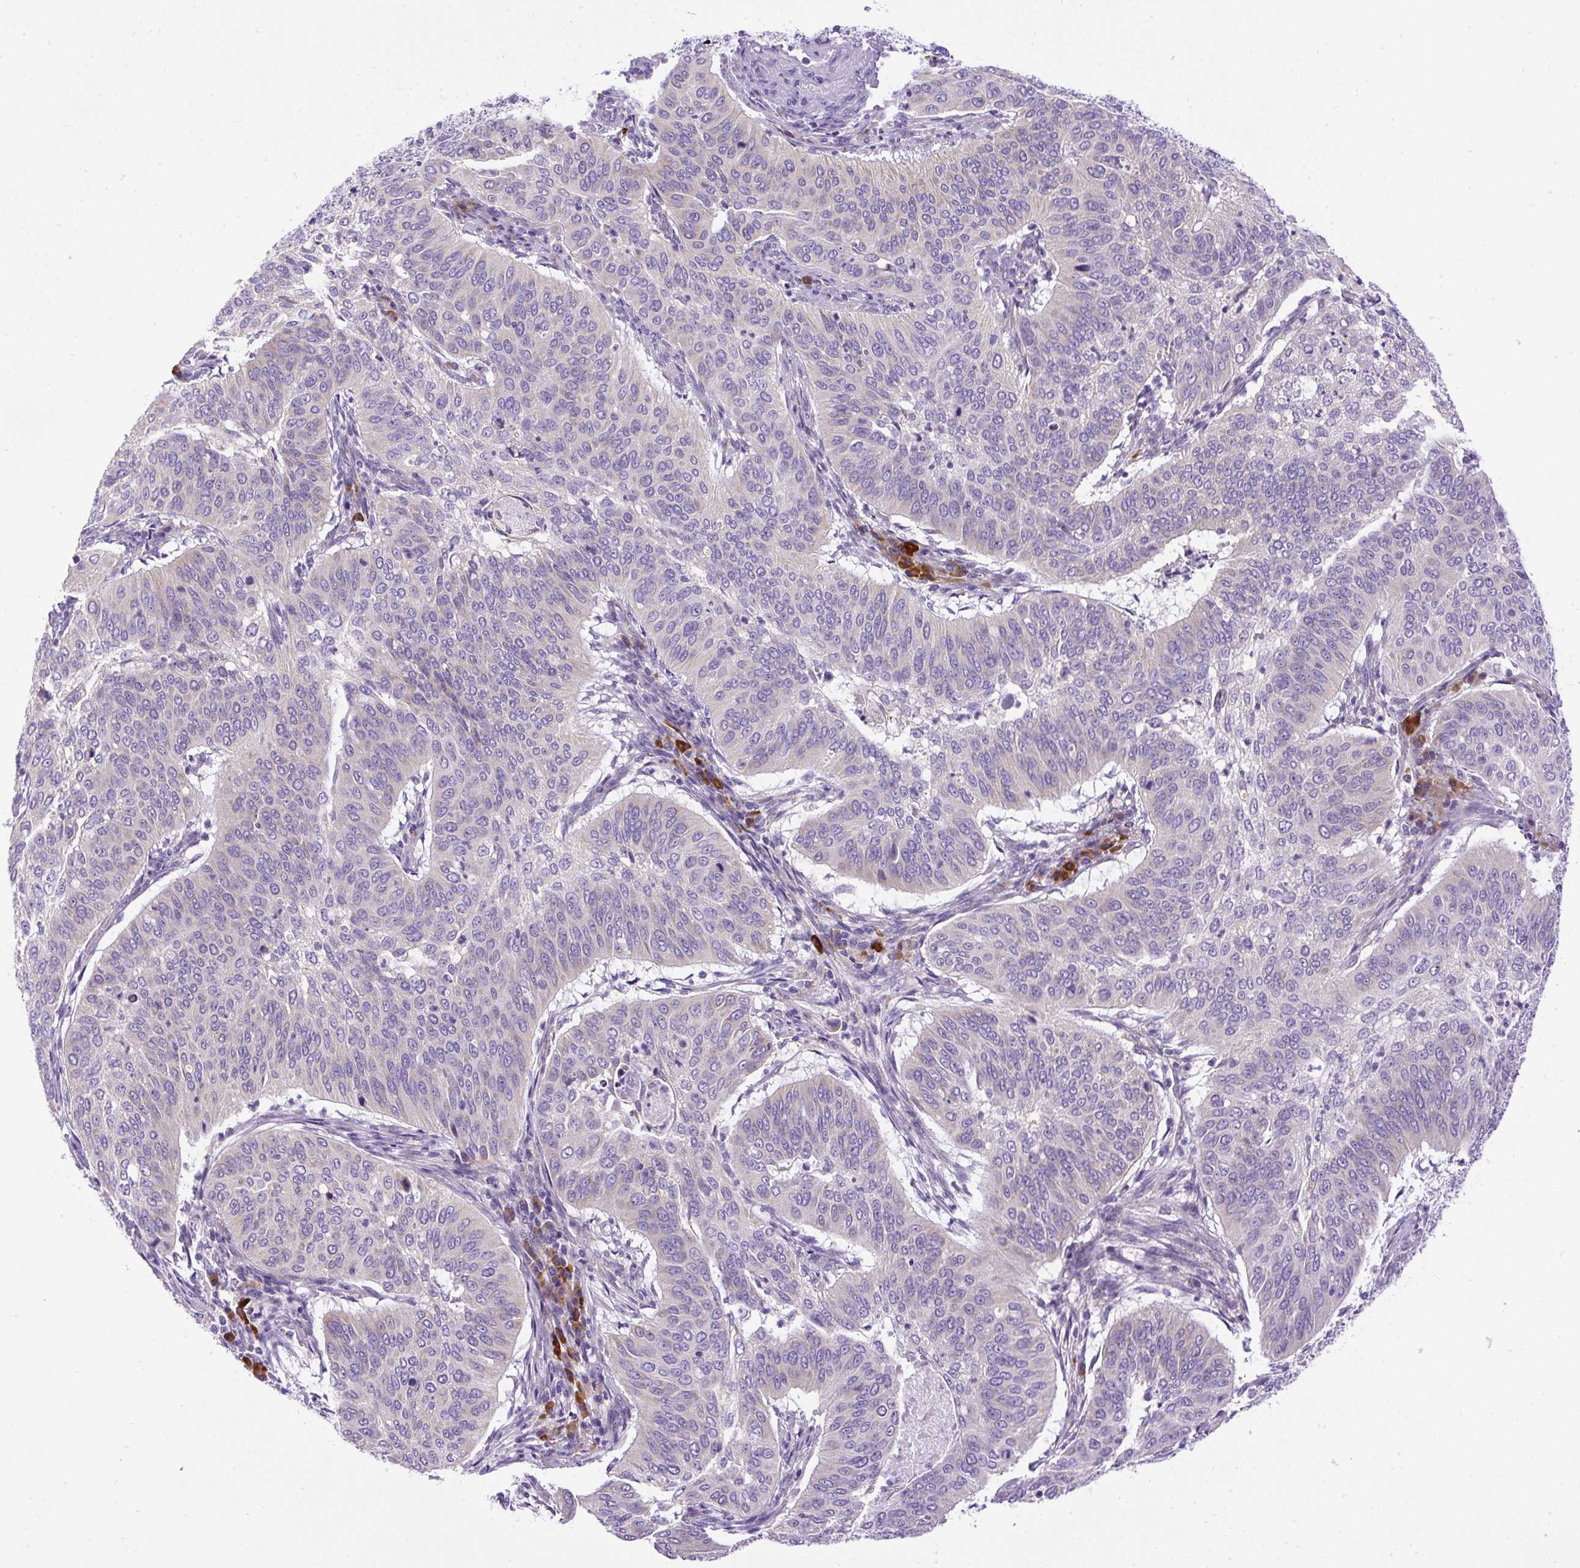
{"staining": {"intensity": "negative", "quantity": "none", "location": "none"}, "tissue": "cervical cancer", "cell_type": "Tumor cells", "image_type": "cancer", "snomed": [{"axis": "morphology", "description": "Normal tissue, NOS"}, {"axis": "morphology", "description": "Squamous cell carcinoma, NOS"}, {"axis": "topography", "description": "Cervix"}], "caption": "Protein analysis of cervical squamous cell carcinoma displays no significant staining in tumor cells. Brightfield microscopy of immunohistochemistry (IHC) stained with DAB (3,3'-diaminobenzidine) (brown) and hematoxylin (blue), captured at high magnification.", "gene": "SYBU", "patient": {"sex": "female", "age": 39}}